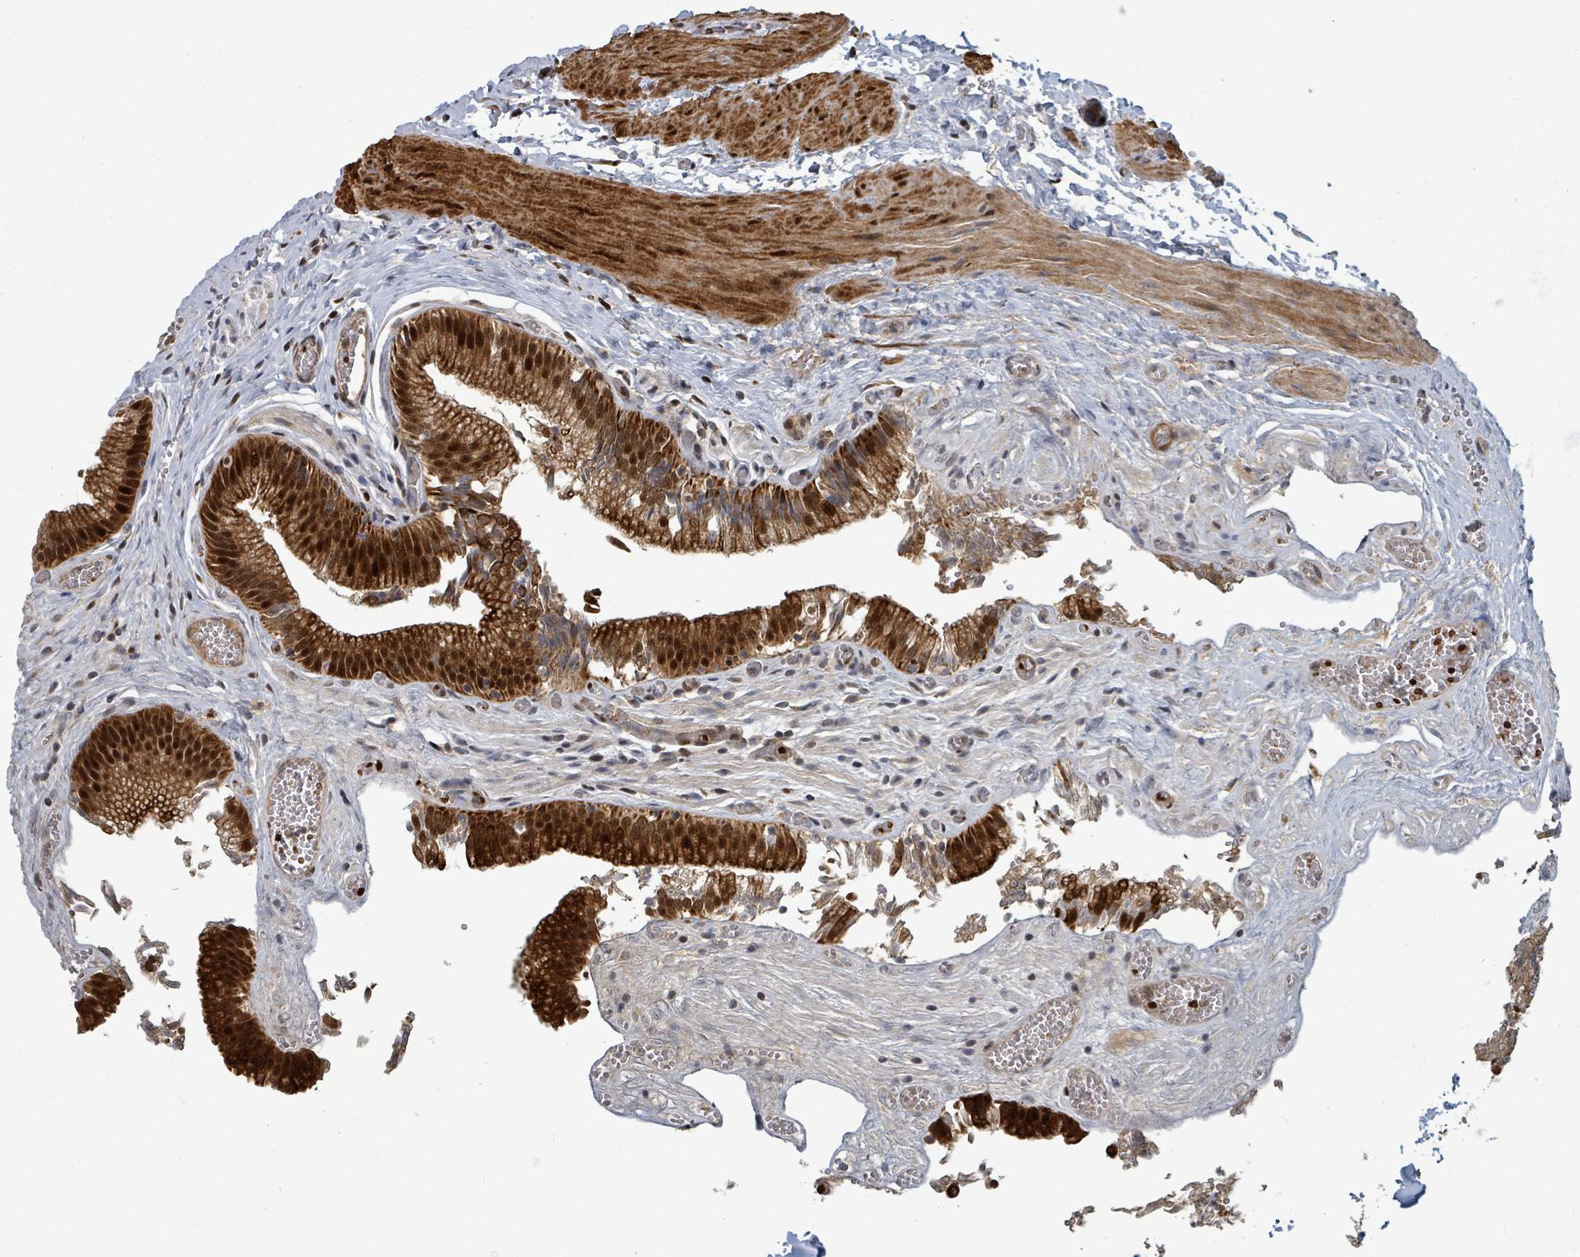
{"staining": {"intensity": "strong", "quantity": ">75%", "location": "cytoplasmic/membranous,nuclear"}, "tissue": "gallbladder", "cell_type": "Glandular cells", "image_type": "normal", "snomed": [{"axis": "morphology", "description": "Normal tissue, NOS"}, {"axis": "topography", "description": "Gallbladder"}, {"axis": "topography", "description": "Peripheral nerve tissue"}], "caption": "About >75% of glandular cells in unremarkable gallbladder reveal strong cytoplasmic/membranous,nuclear protein positivity as visualized by brown immunohistochemical staining.", "gene": "TRDMT1", "patient": {"sex": "male", "age": 17}}